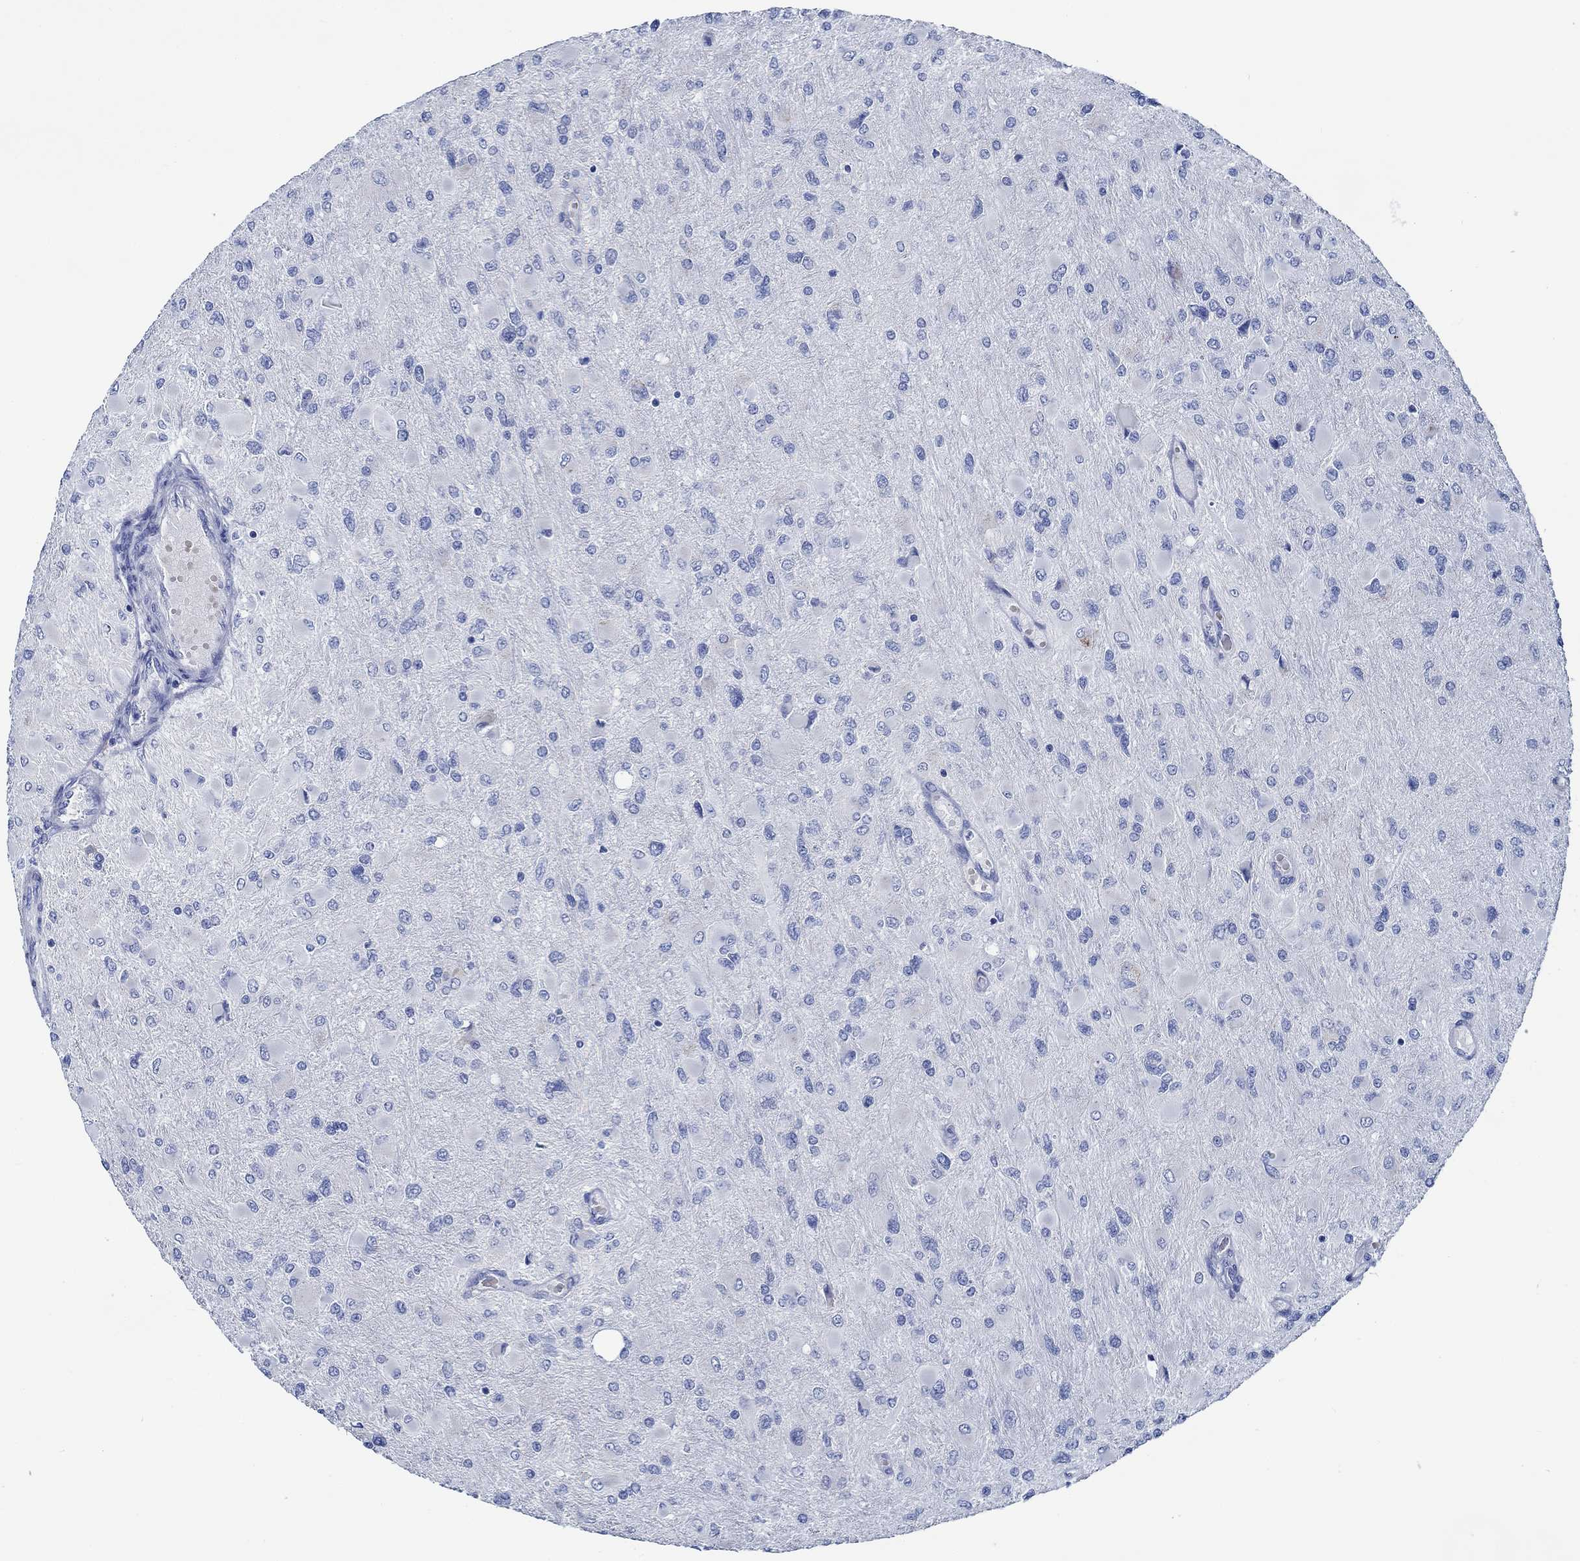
{"staining": {"intensity": "negative", "quantity": "none", "location": "none"}, "tissue": "glioma", "cell_type": "Tumor cells", "image_type": "cancer", "snomed": [{"axis": "morphology", "description": "Glioma, malignant, High grade"}, {"axis": "topography", "description": "Cerebral cortex"}], "caption": "Glioma was stained to show a protein in brown. There is no significant staining in tumor cells. (Brightfield microscopy of DAB IHC at high magnification).", "gene": "SVEP1", "patient": {"sex": "female", "age": 36}}